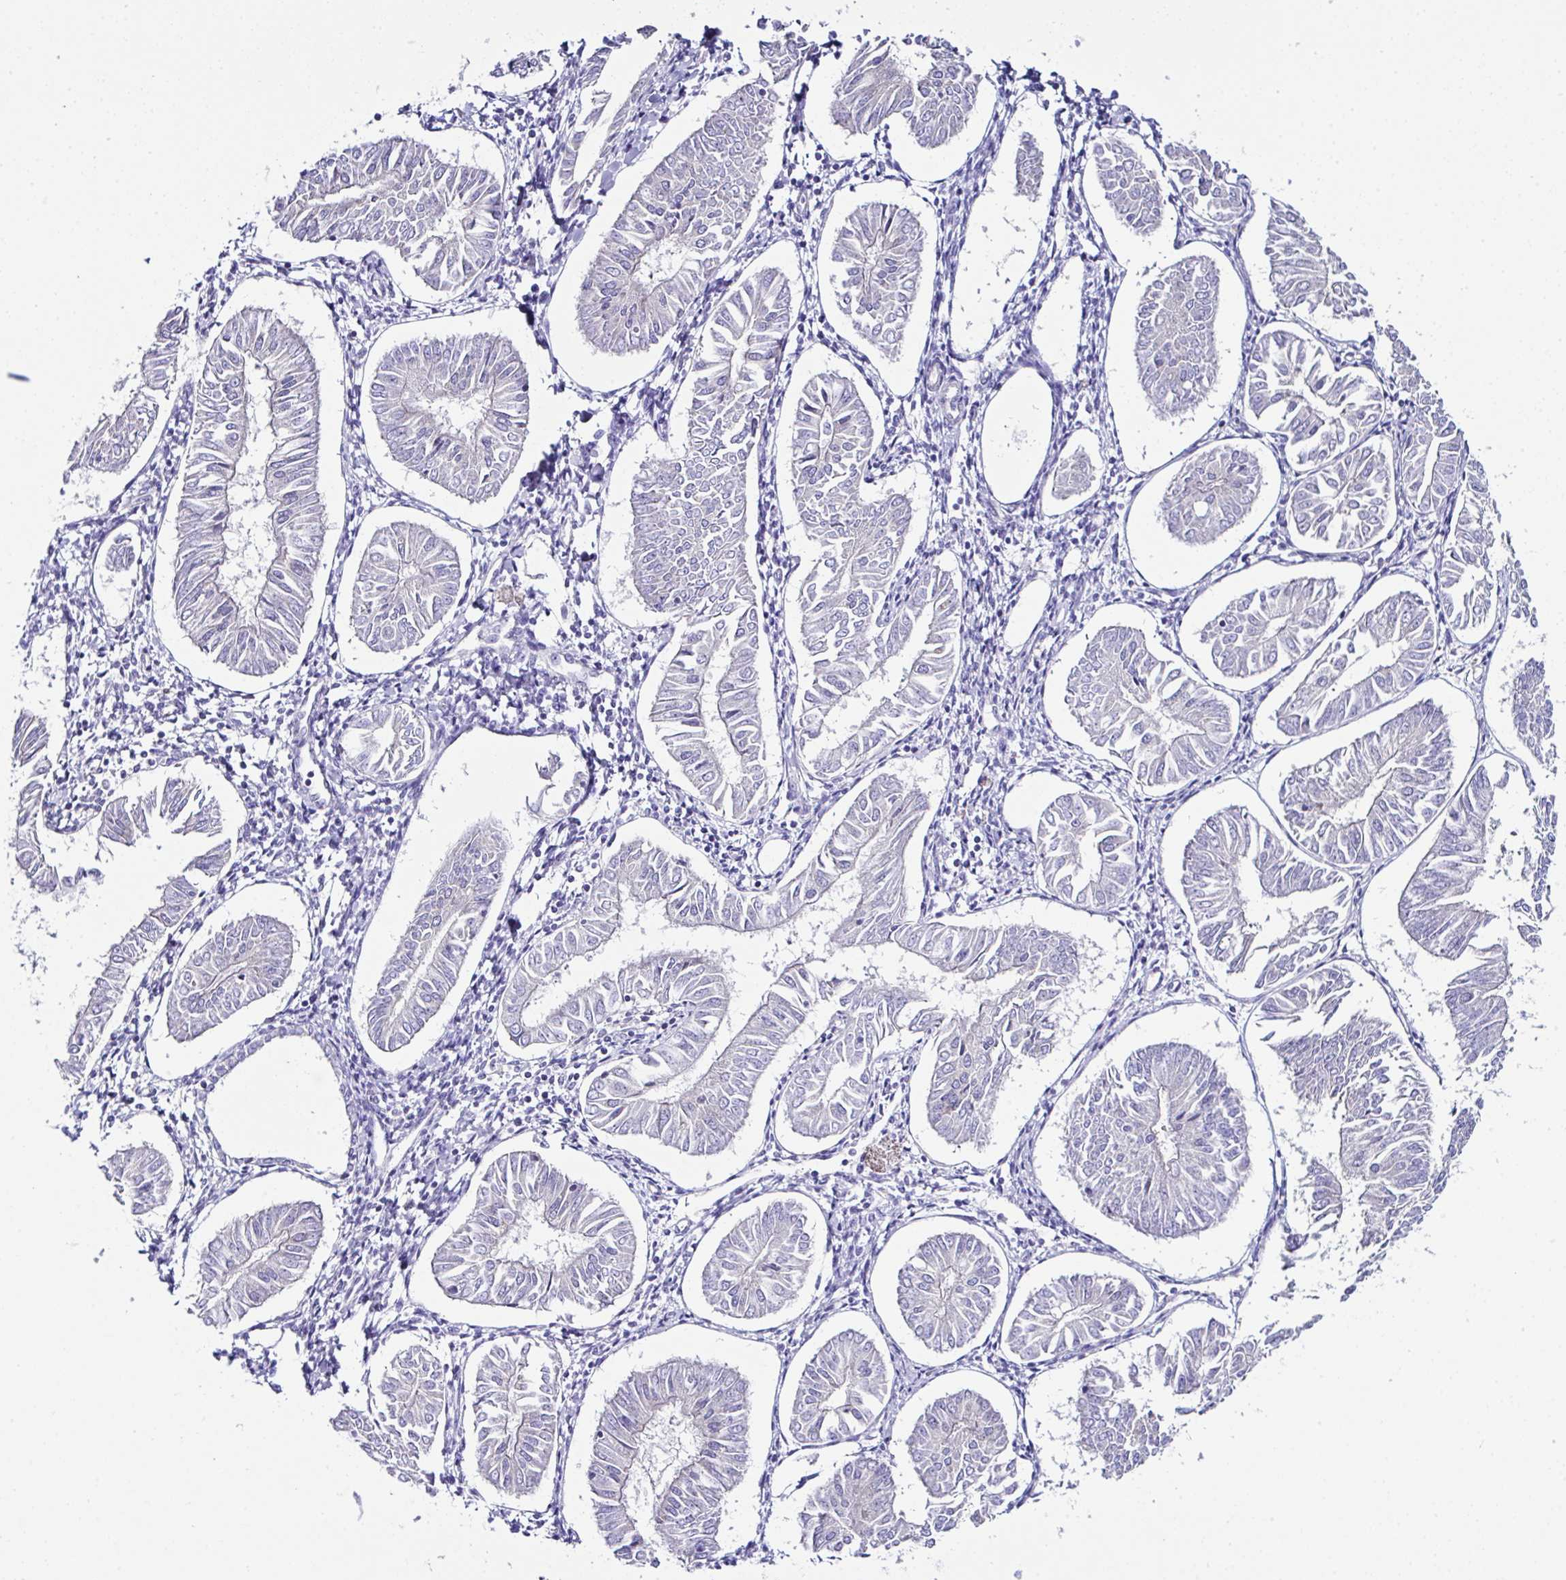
{"staining": {"intensity": "negative", "quantity": "none", "location": "none"}, "tissue": "endometrial cancer", "cell_type": "Tumor cells", "image_type": "cancer", "snomed": [{"axis": "morphology", "description": "Adenocarcinoma, NOS"}, {"axis": "topography", "description": "Endometrium"}], "caption": "IHC of adenocarcinoma (endometrial) exhibits no expression in tumor cells.", "gene": "OR4P4", "patient": {"sex": "female", "age": 58}}